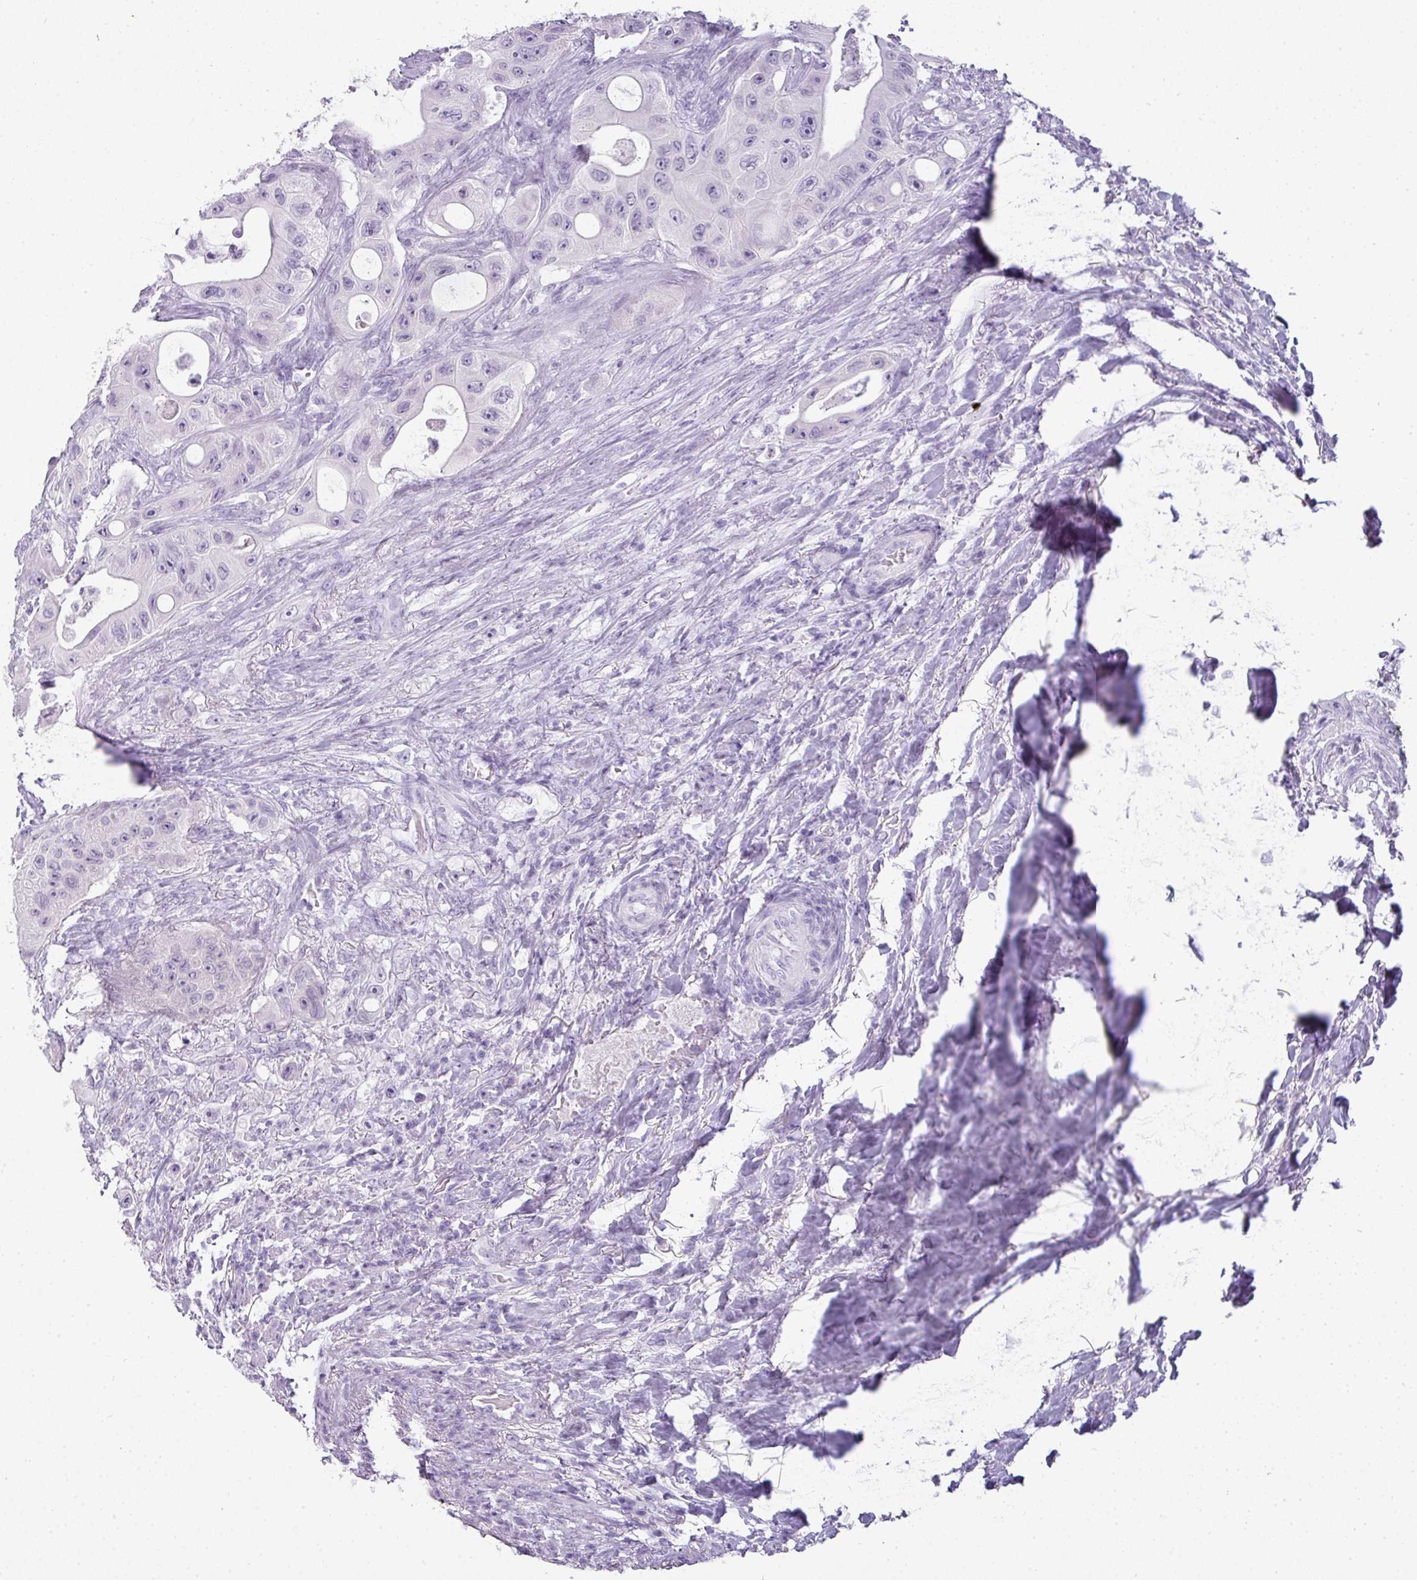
{"staining": {"intensity": "negative", "quantity": "none", "location": "none"}, "tissue": "colorectal cancer", "cell_type": "Tumor cells", "image_type": "cancer", "snomed": [{"axis": "morphology", "description": "Adenocarcinoma, NOS"}, {"axis": "topography", "description": "Colon"}], "caption": "This is an immunohistochemistry (IHC) histopathology image of adenocarcinoma (colorectal). There is no expression in tumor cells.", "gene": "RBMY1F", "patient": {"sex": "female", "age": 46}}